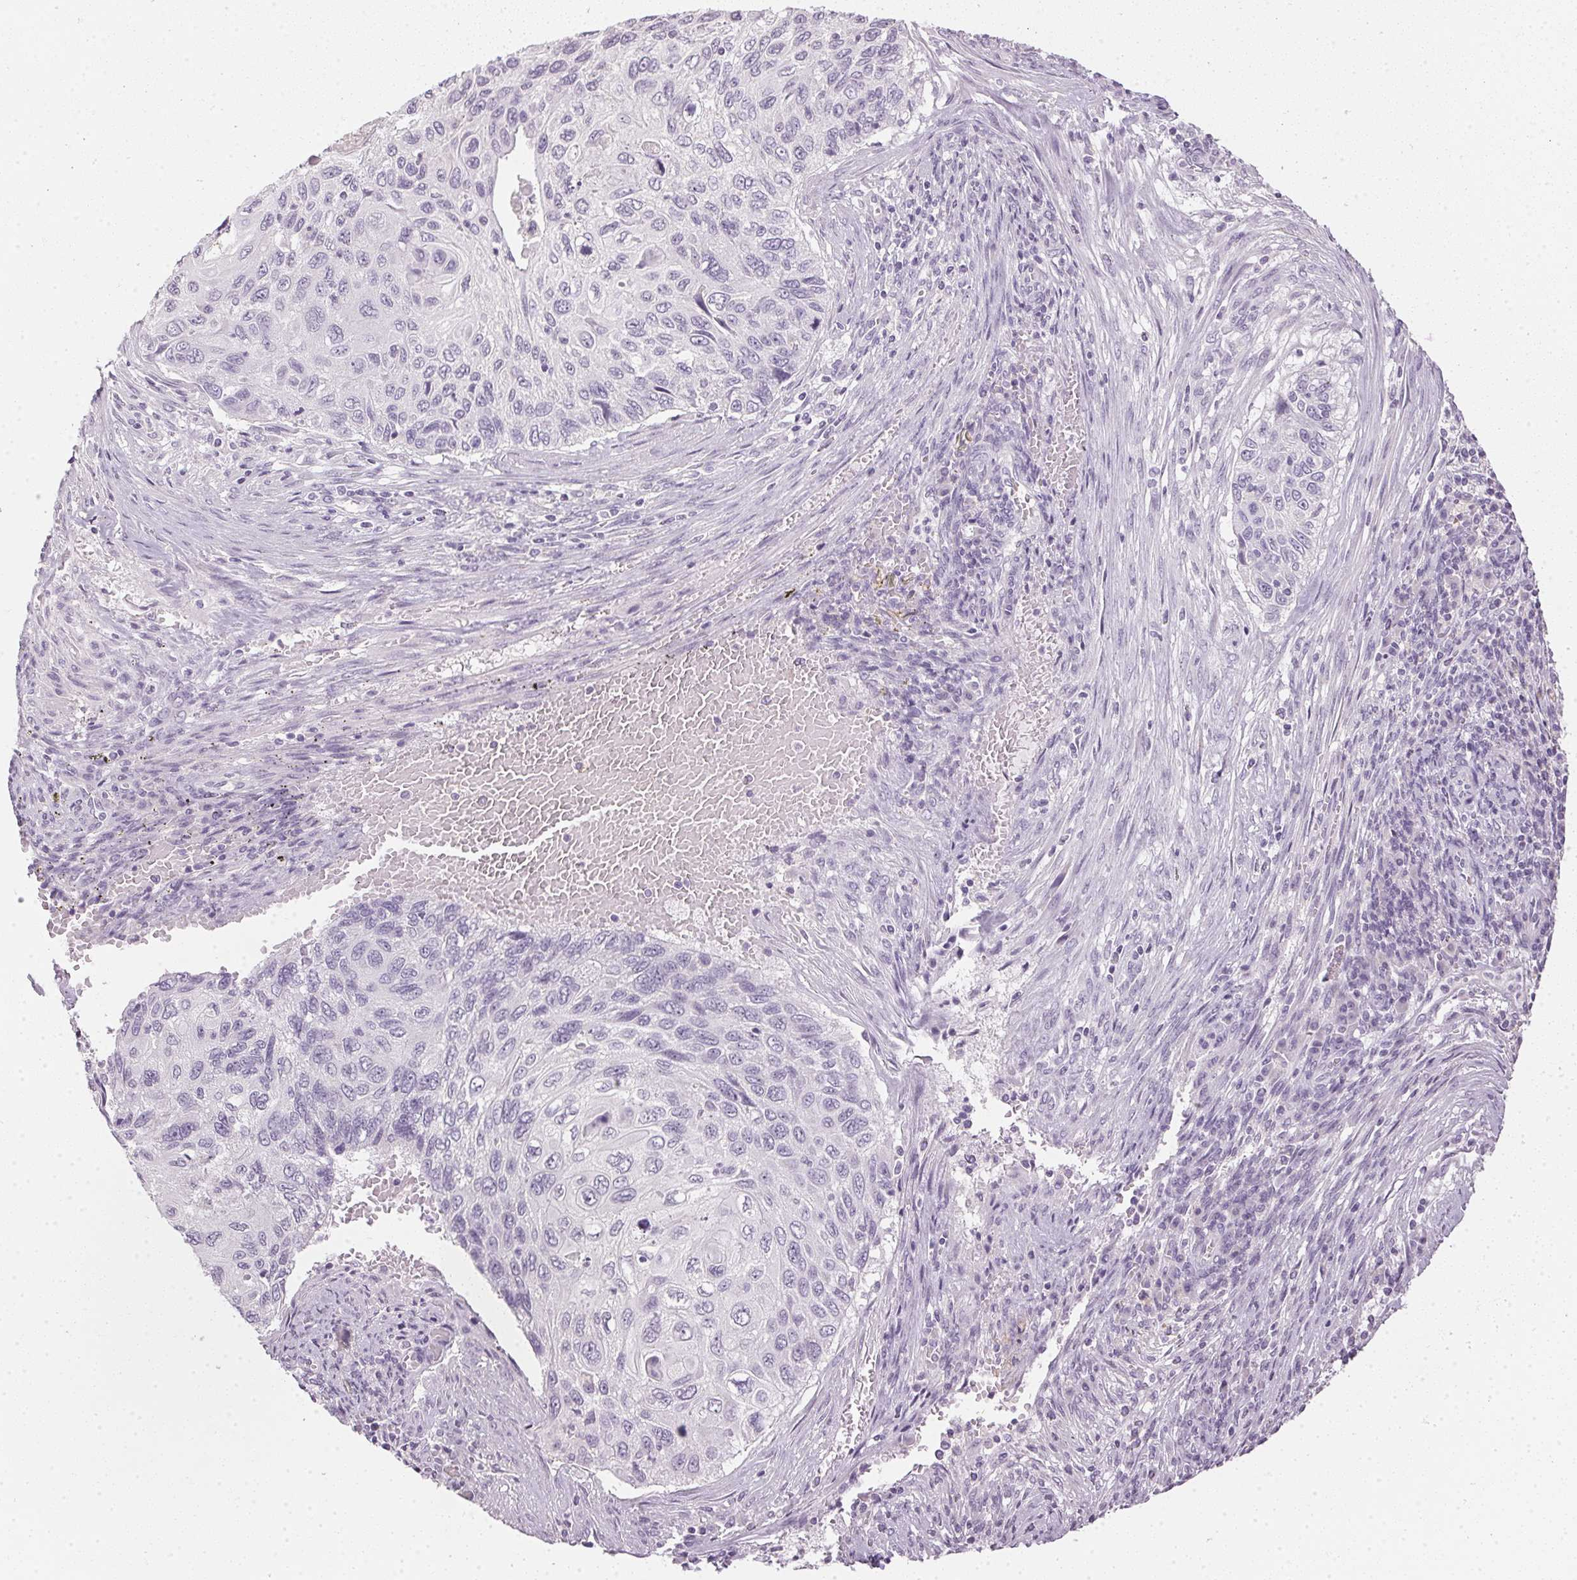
{"staining": {"intensity": "negative", "quantity": "none", "location": "none"}, "tissue": "cervical cancer", "cell_type": "Tumor cells", "image_type": "cancer", "snomed": [{"axis": "morphology", "description": "Squamous cell carcinoma, NOS"}, {"axis": "topography", "description": "Cervix"}], "caption": "Immunohistochemistry of cervical cancer (squamous cell carcinoma) demonstrates no expression in tumor cells. (DAB immunohistochemistry visualized using brightfield microscopy, high magnification).", "gene": "TMEM72", "patient": {"sex": "female", "age": 70}}